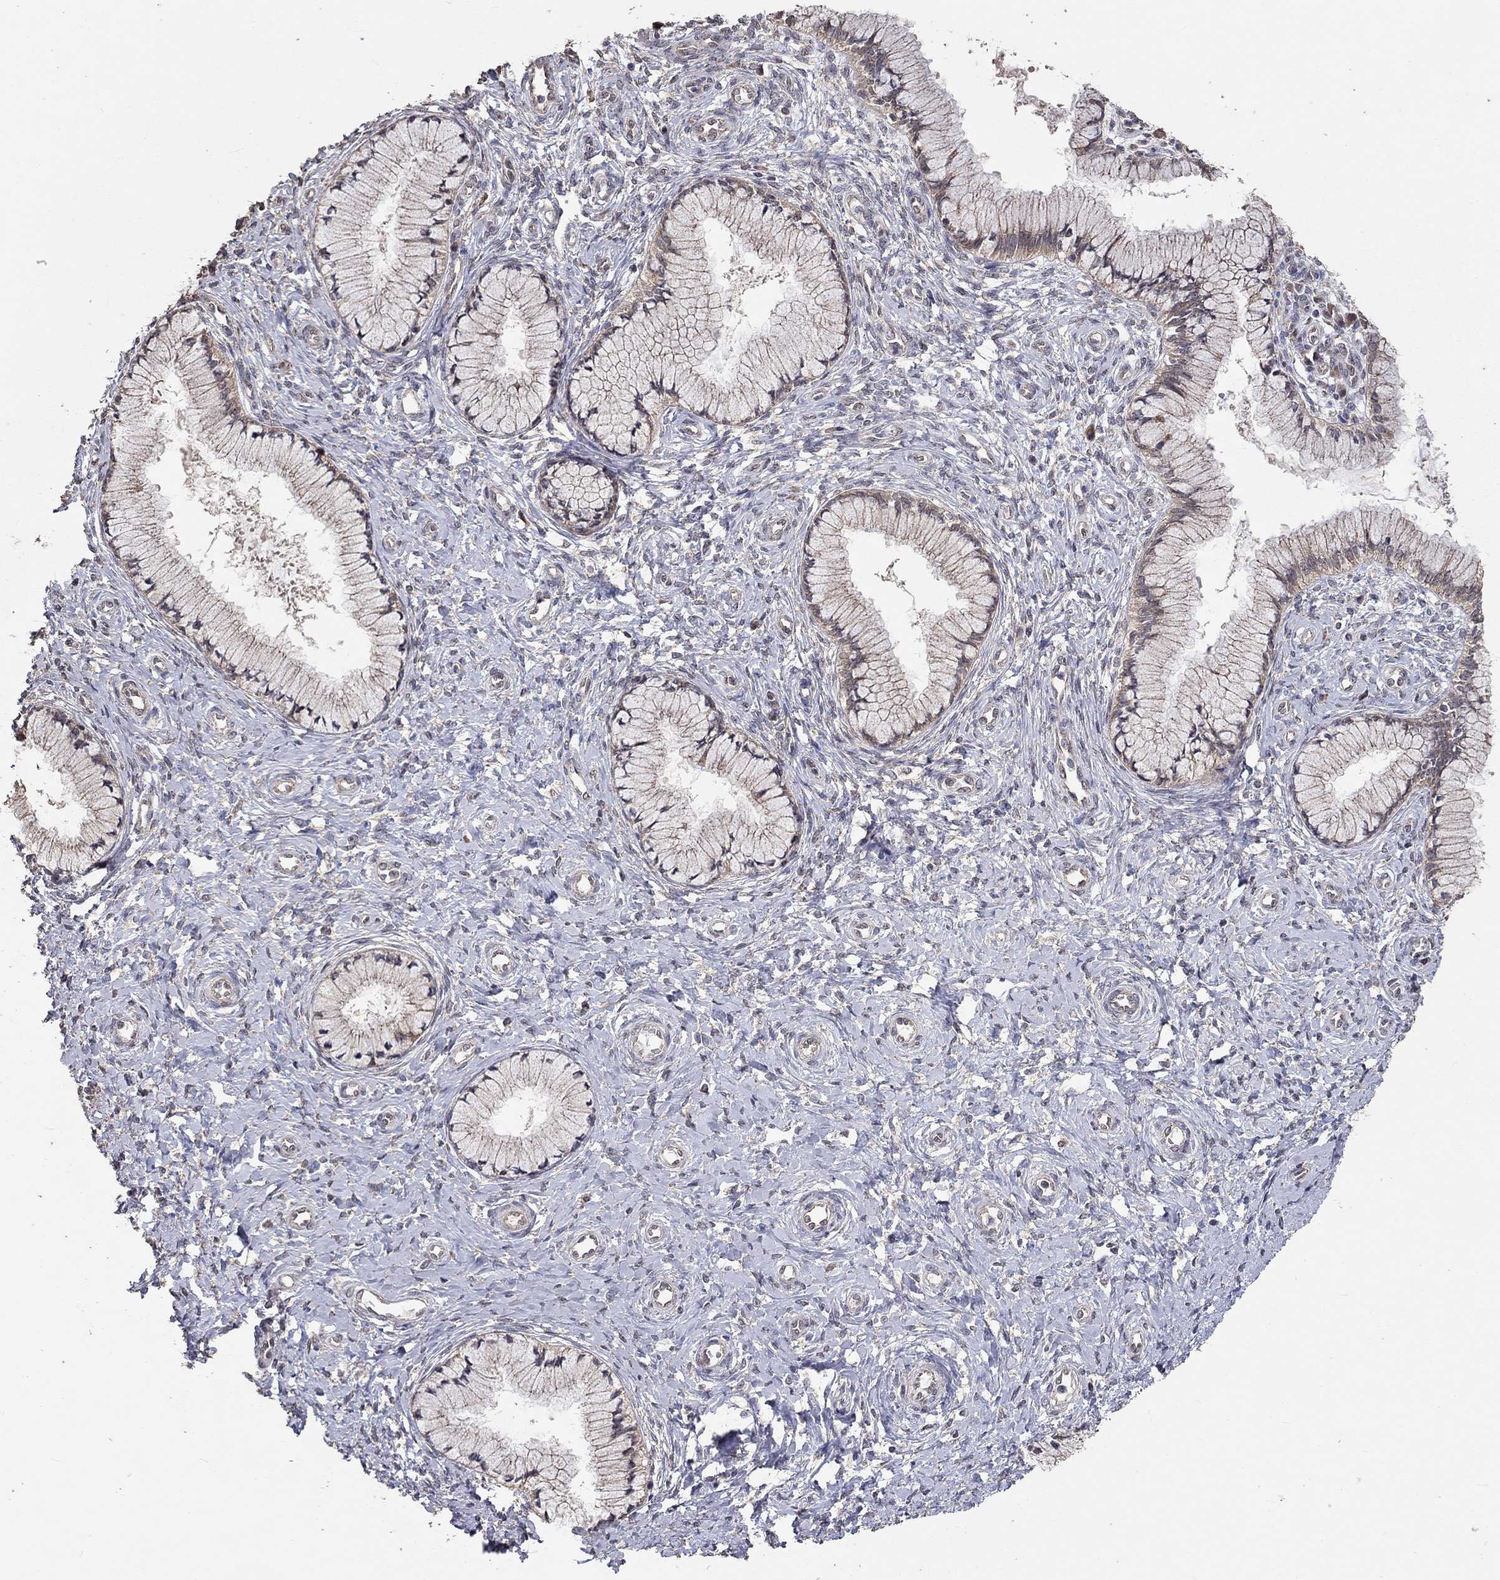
{"staining": {"intensity": "strong", "quantity": "<25%", "location": "cytoplasmic/membranous"}, "tissue": "cervix", "cell_type": "Glandular cells", "image_type": "normal", "snomed": [{"axis": "morphology", "description": "Normal tissue, NOS"}, {"axis": "topography", "description": "Cervix"}], "caption": "The immunohistochemical stain labels strong cytoplasmic/membranous positivity in glandular cells of benign cervix.", "gene": "ANKRA2", "patient": {"sex": "female", "age": 37}}